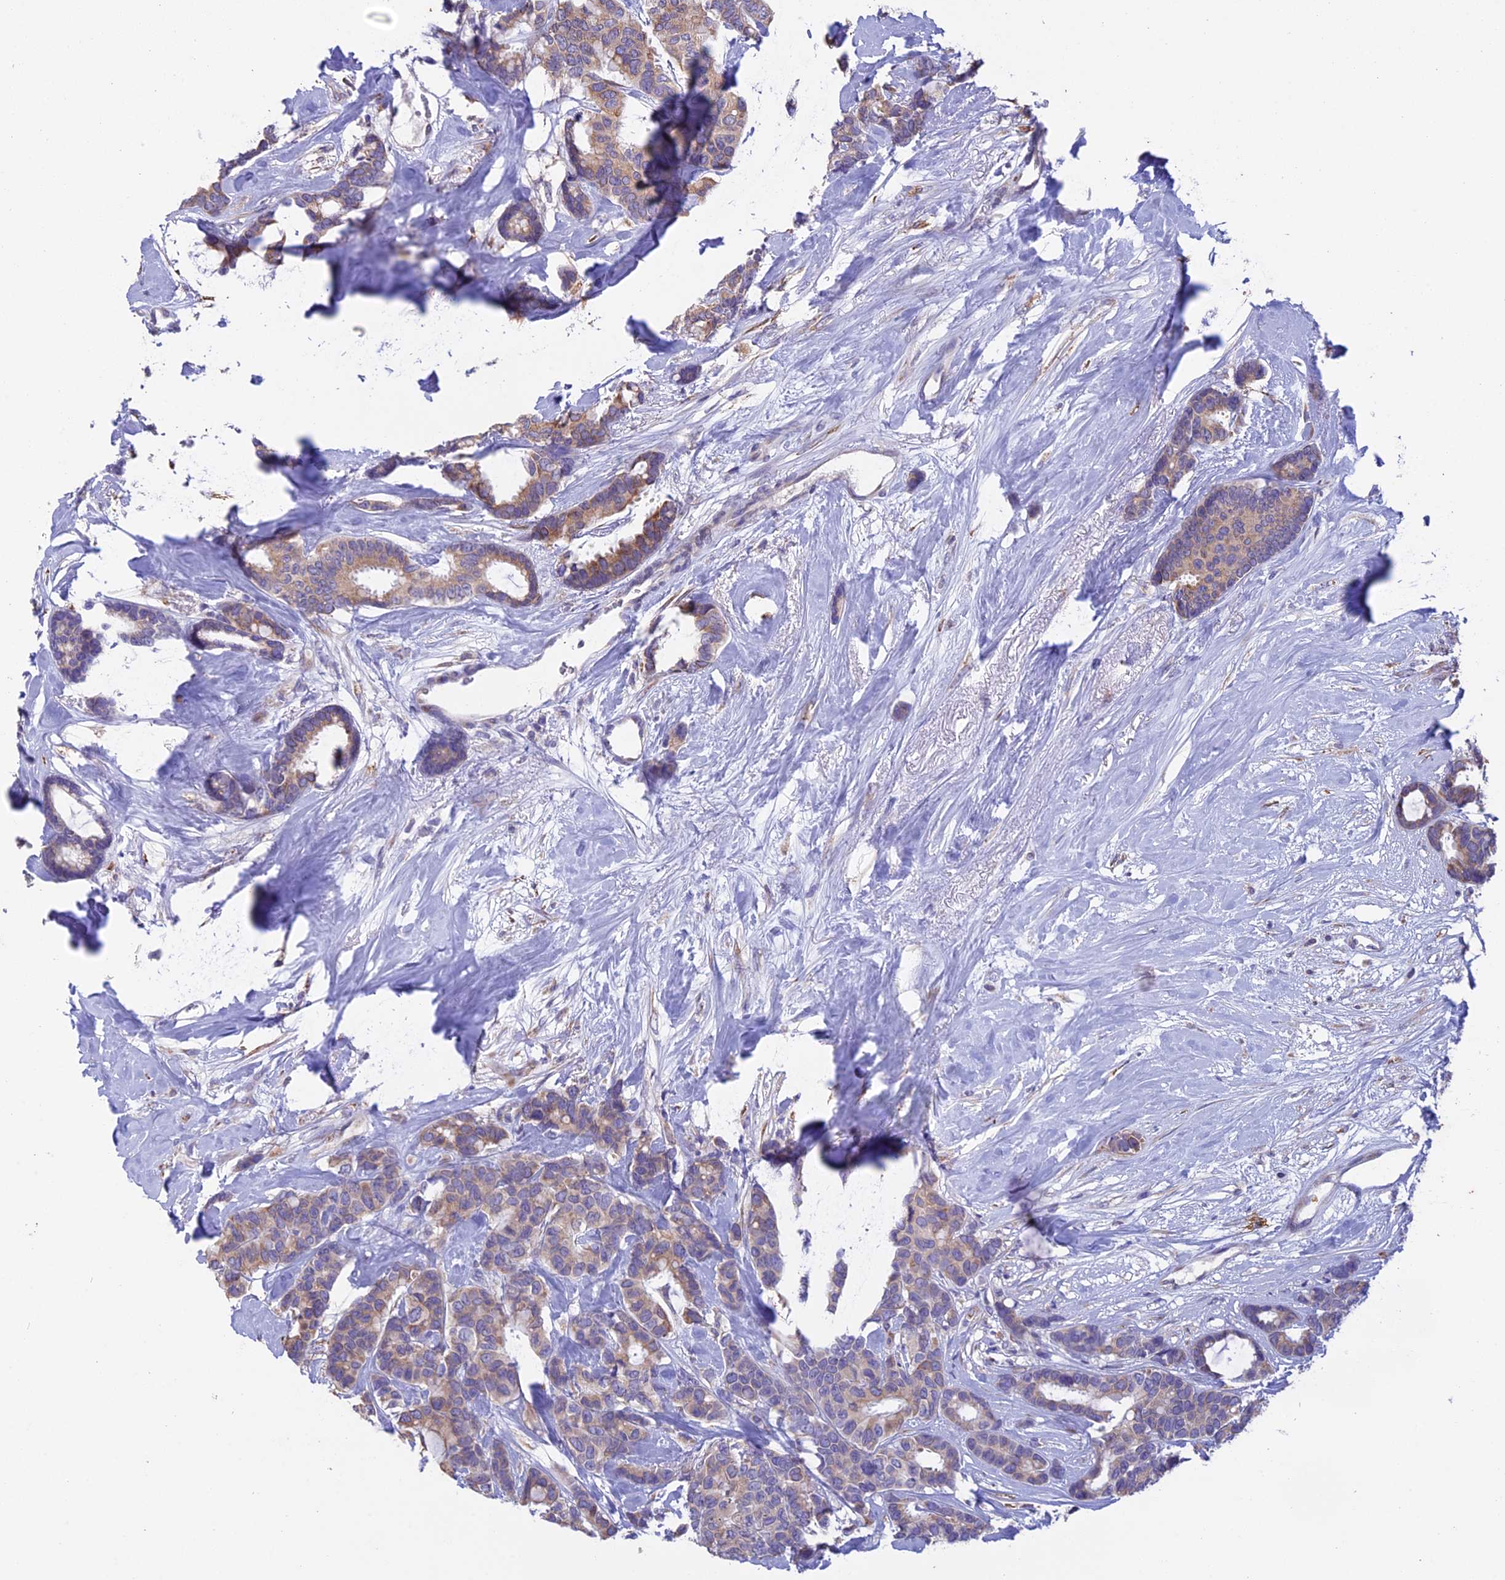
{"staining": {"intensity": "weak", "quantity": ">75%", "location": "cytoplasmic/membranous"}, "tissue": "breast cancer", "cell_type": "Tumor cells", "image_type": "cancer", "snomed": [{"axis": "morphology", "description": "Duct carcinoma"}, {"axis": "topography", "description": "Breast"}], "caption": "A high-resolution micrograph shows immunohistochemistry staining of infiltrating ductal carcinoma (breast), which reveals weak cytoplasmic/membranous expression in about >75% of tumor cells. Using DAB (brown) and hematoxylin (blue) stains, captured at high magnification using brightfield microscopy.", "gene": "DMRTA2", "patient": {"sex": "female", "age": 87}}